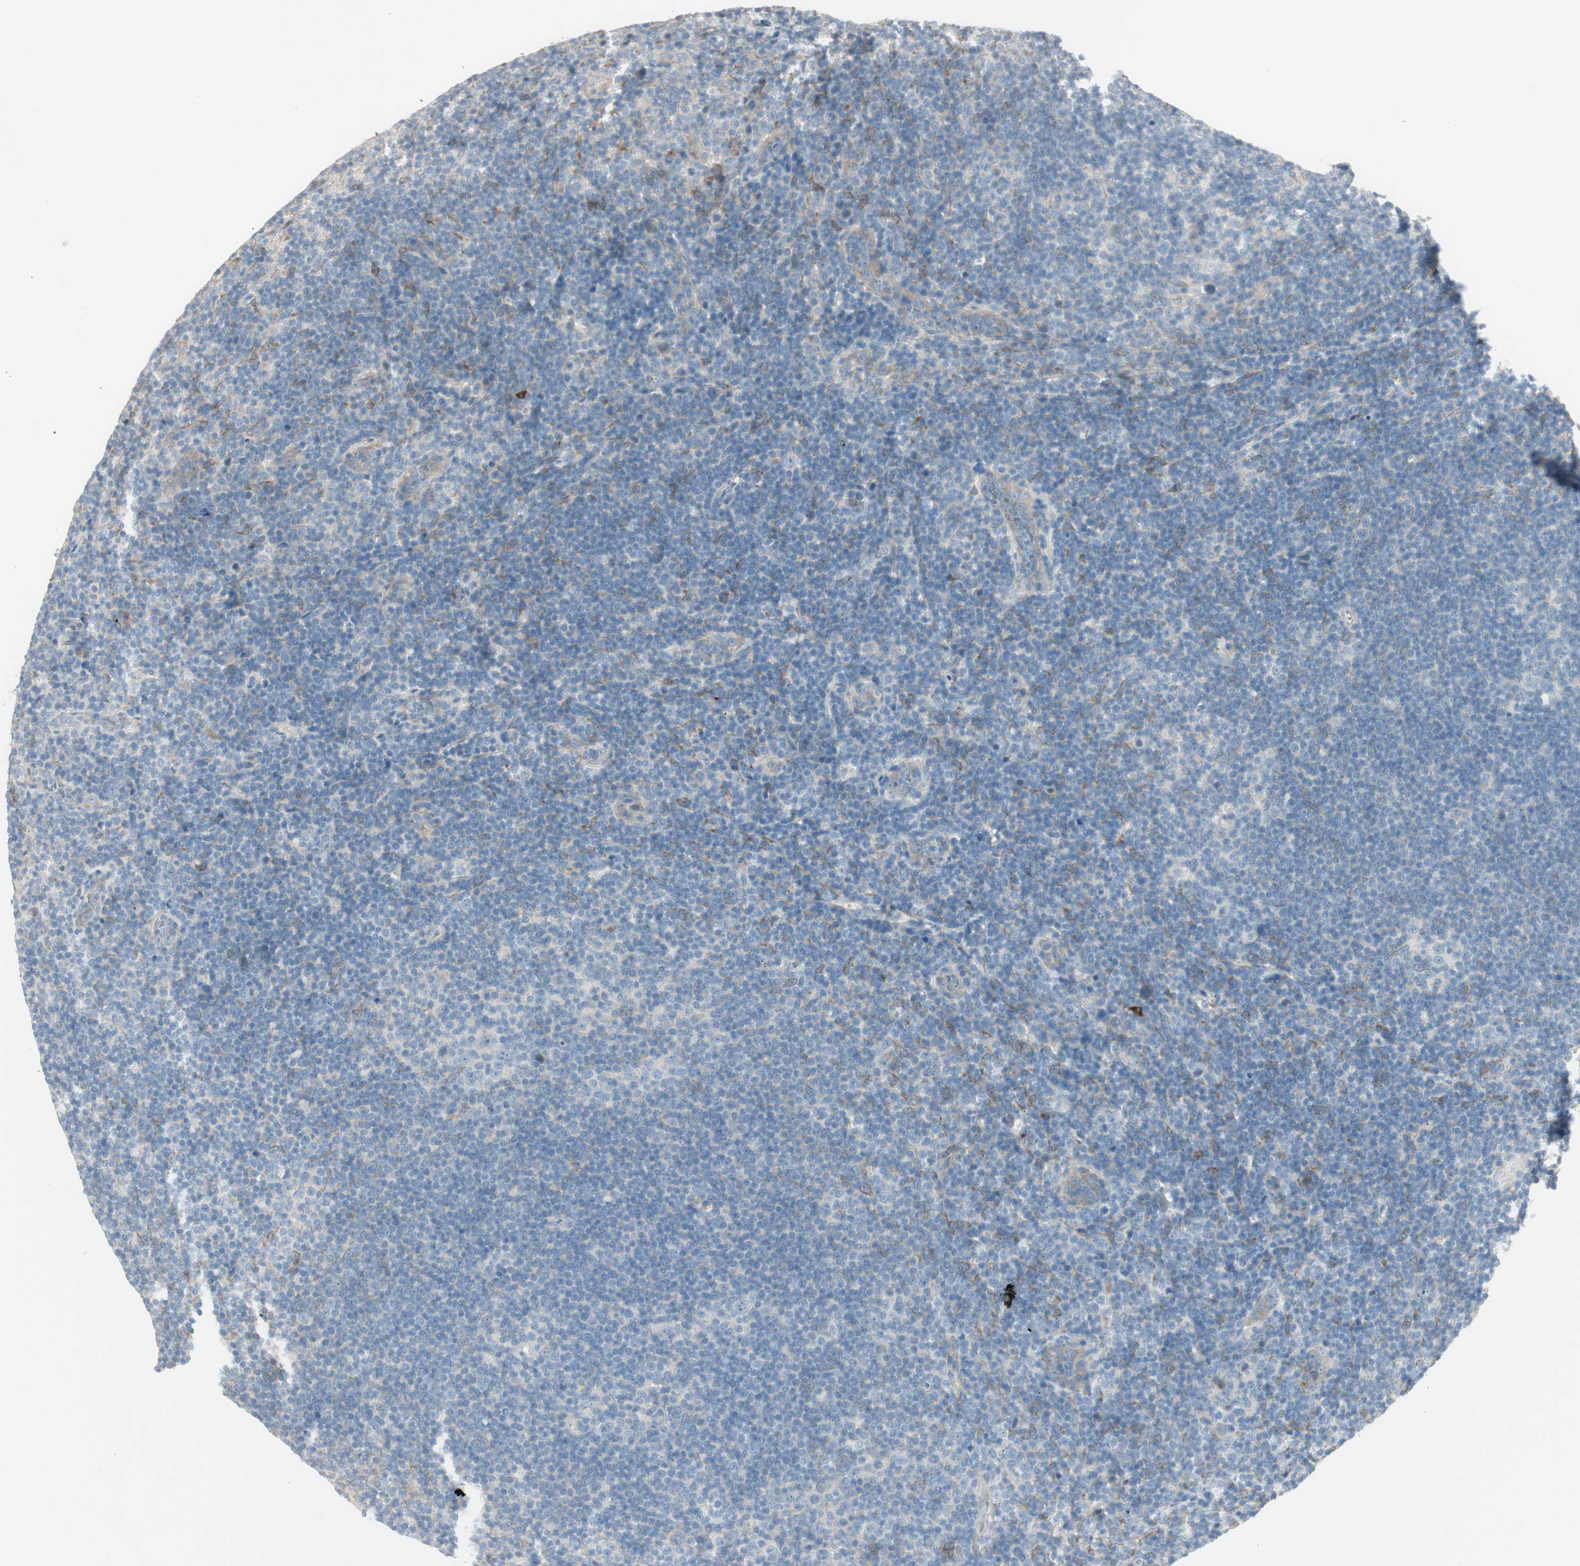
{"staining": {"intensity": "negative", "quantity": "none", "location": "none"}, "tissue": "lymphoma", "cell_type": "Tumor cells", "image_type": "cancer", "snomed": [{"axis": "morphology", "description": "Hodgkin's disease, NOS"}, {"axis": "topography", "description": "Lymph node"}], "caption": "Tumor cells are negative for brown protein staining in lymphoma.", "gene": "MAPRE3", "patient": {"sex": "female", "age": 57}}